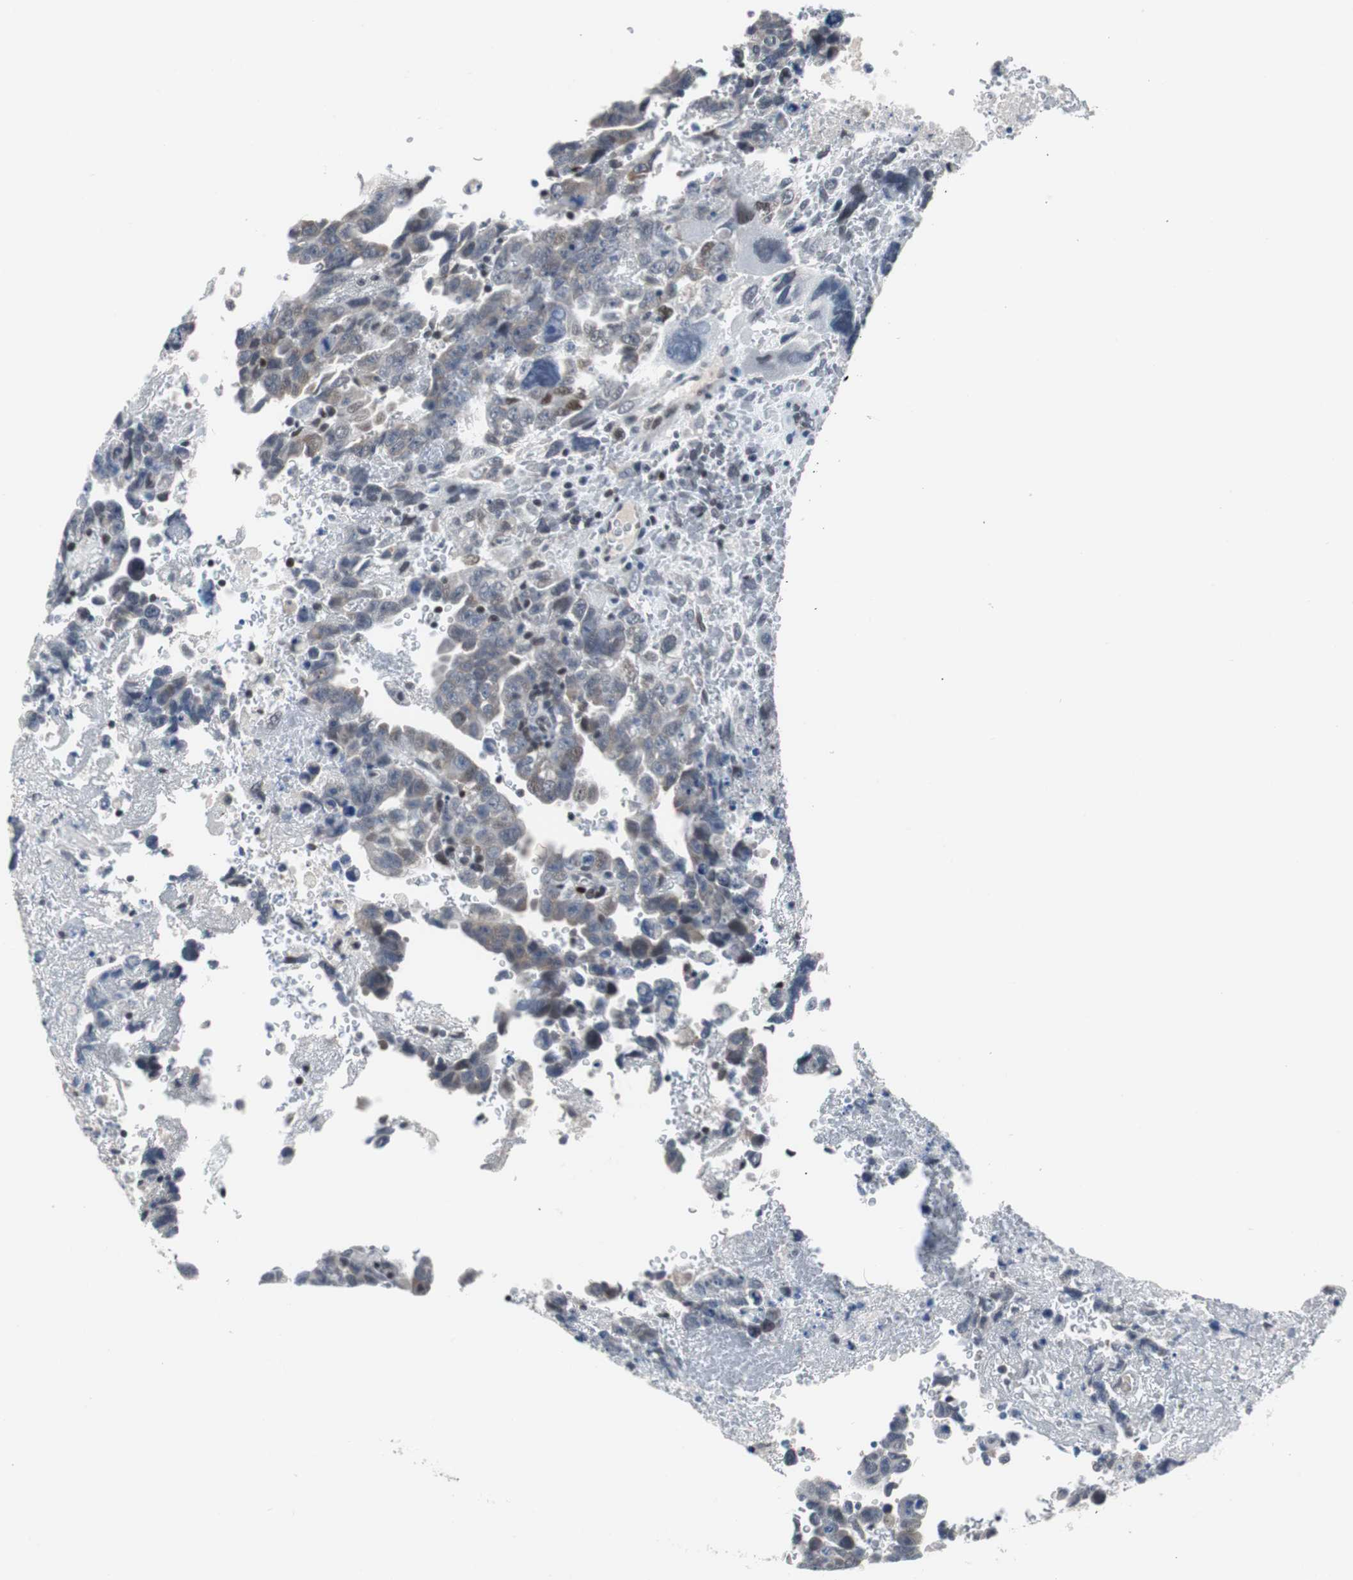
{"staining": {"intensity": "weak", "quantity": "<25%", "location": "cytoplasmic/membranous"}, "tissue": "testis cancer", "cell_type": "Tumor cells", "image_type": "cancer", "snomed": [{"axis": "morphology", "description": "Carcinoma, Embryonal, NOS"}, {"axis": "topography", "description": "Testis"}], "caption": "Tumor cells show no significant protein positivity in testis cancer (embryonal carcinoma).", "gene": "TP63", "patient": {"sex": "male", "age": 28}}